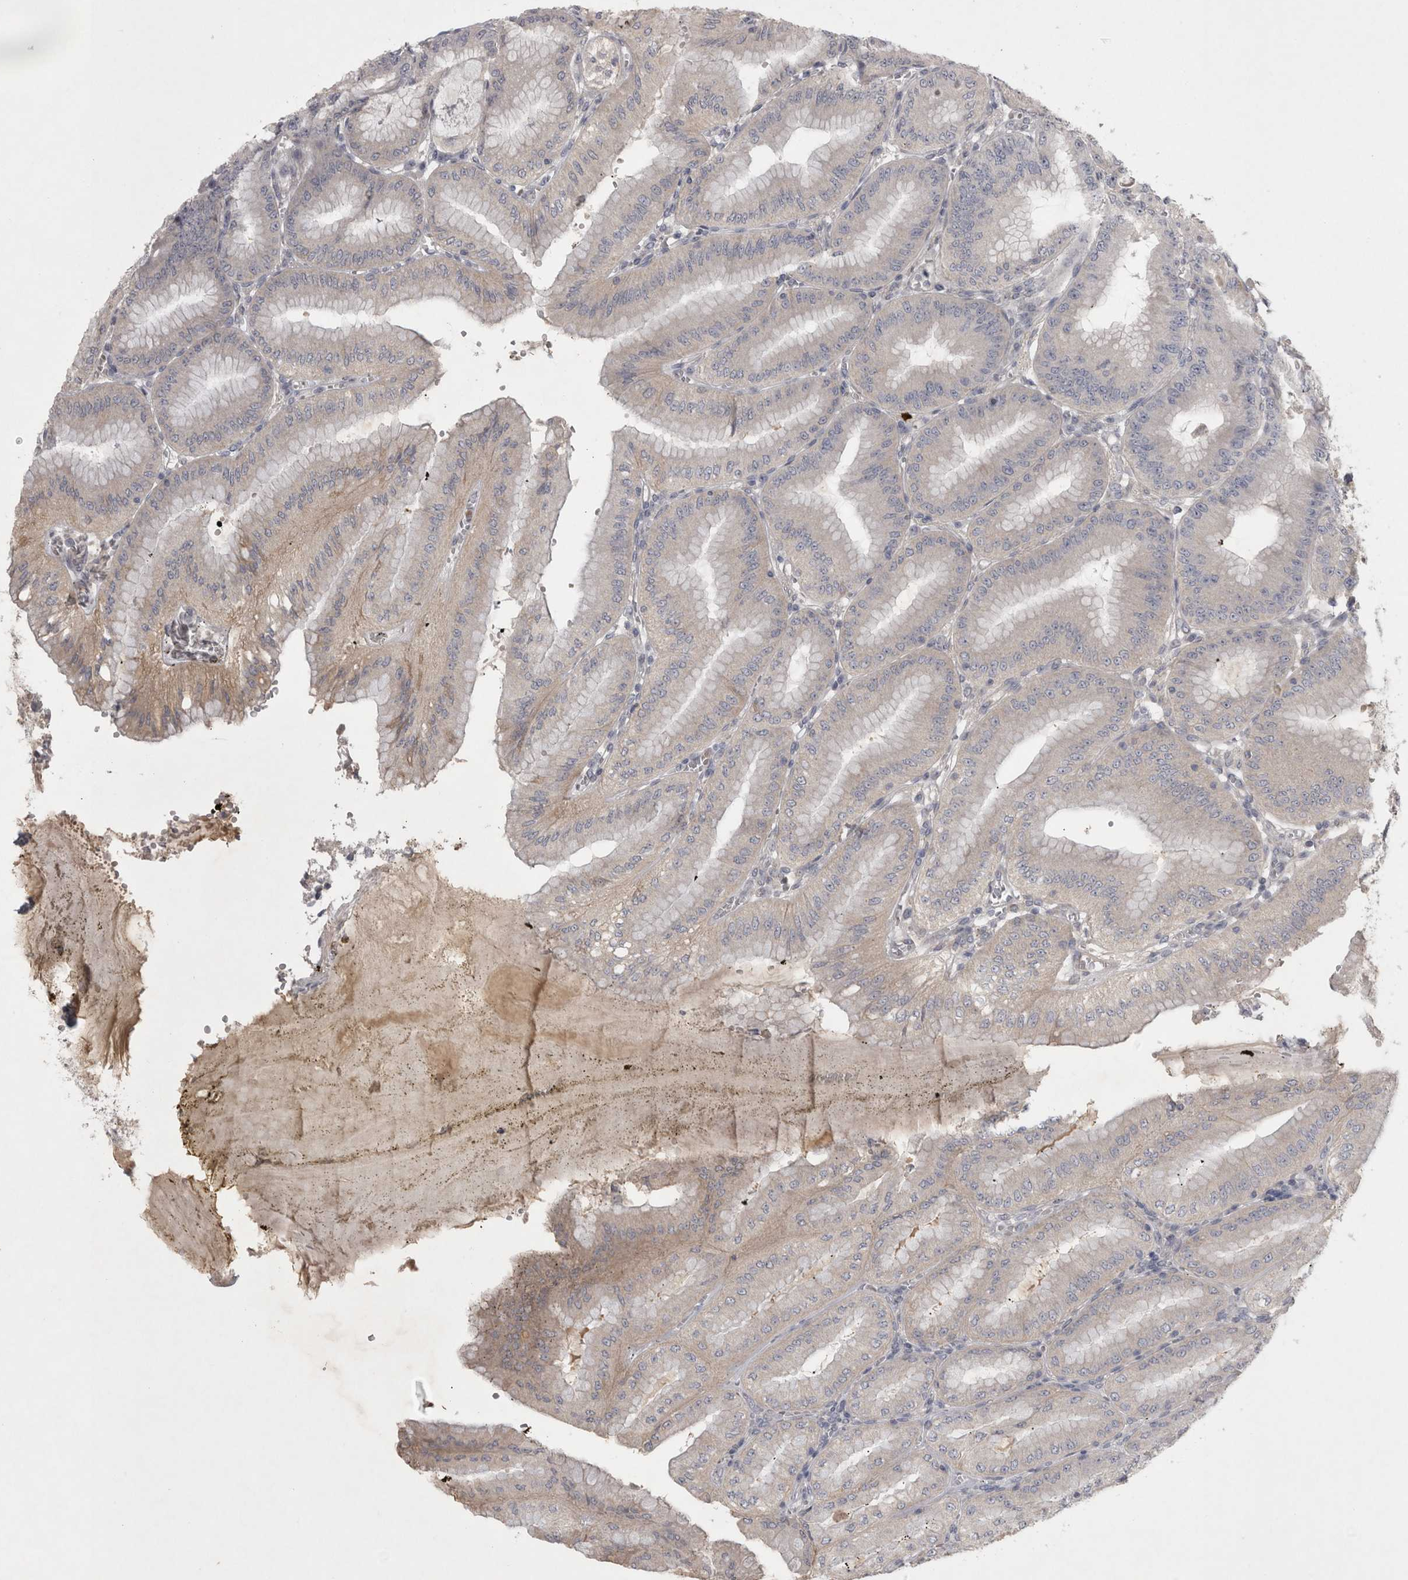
{"staining": {"intensity": "weak", "quantity": "25%-75%", "location": "cytoplasmic/membranous"}, "tissue": "stomach", "cell_type": "Glandular cells", "image_type": "normal", "snomed": [{"axis": "morphology", "description": "Normal tissue, NOS"}, {"axis": "topography", "description": "Stomach, lower"}], "caption": "High-power microscopy captured an immunohistochemistry (IHC) histopathology image of benign stomach, revealing weak cytoplasmic/membranous expression in about 25%-75% of glandular cells.", "gene": "ENPP7", "patient": {"sex": "male", "age": 71}}